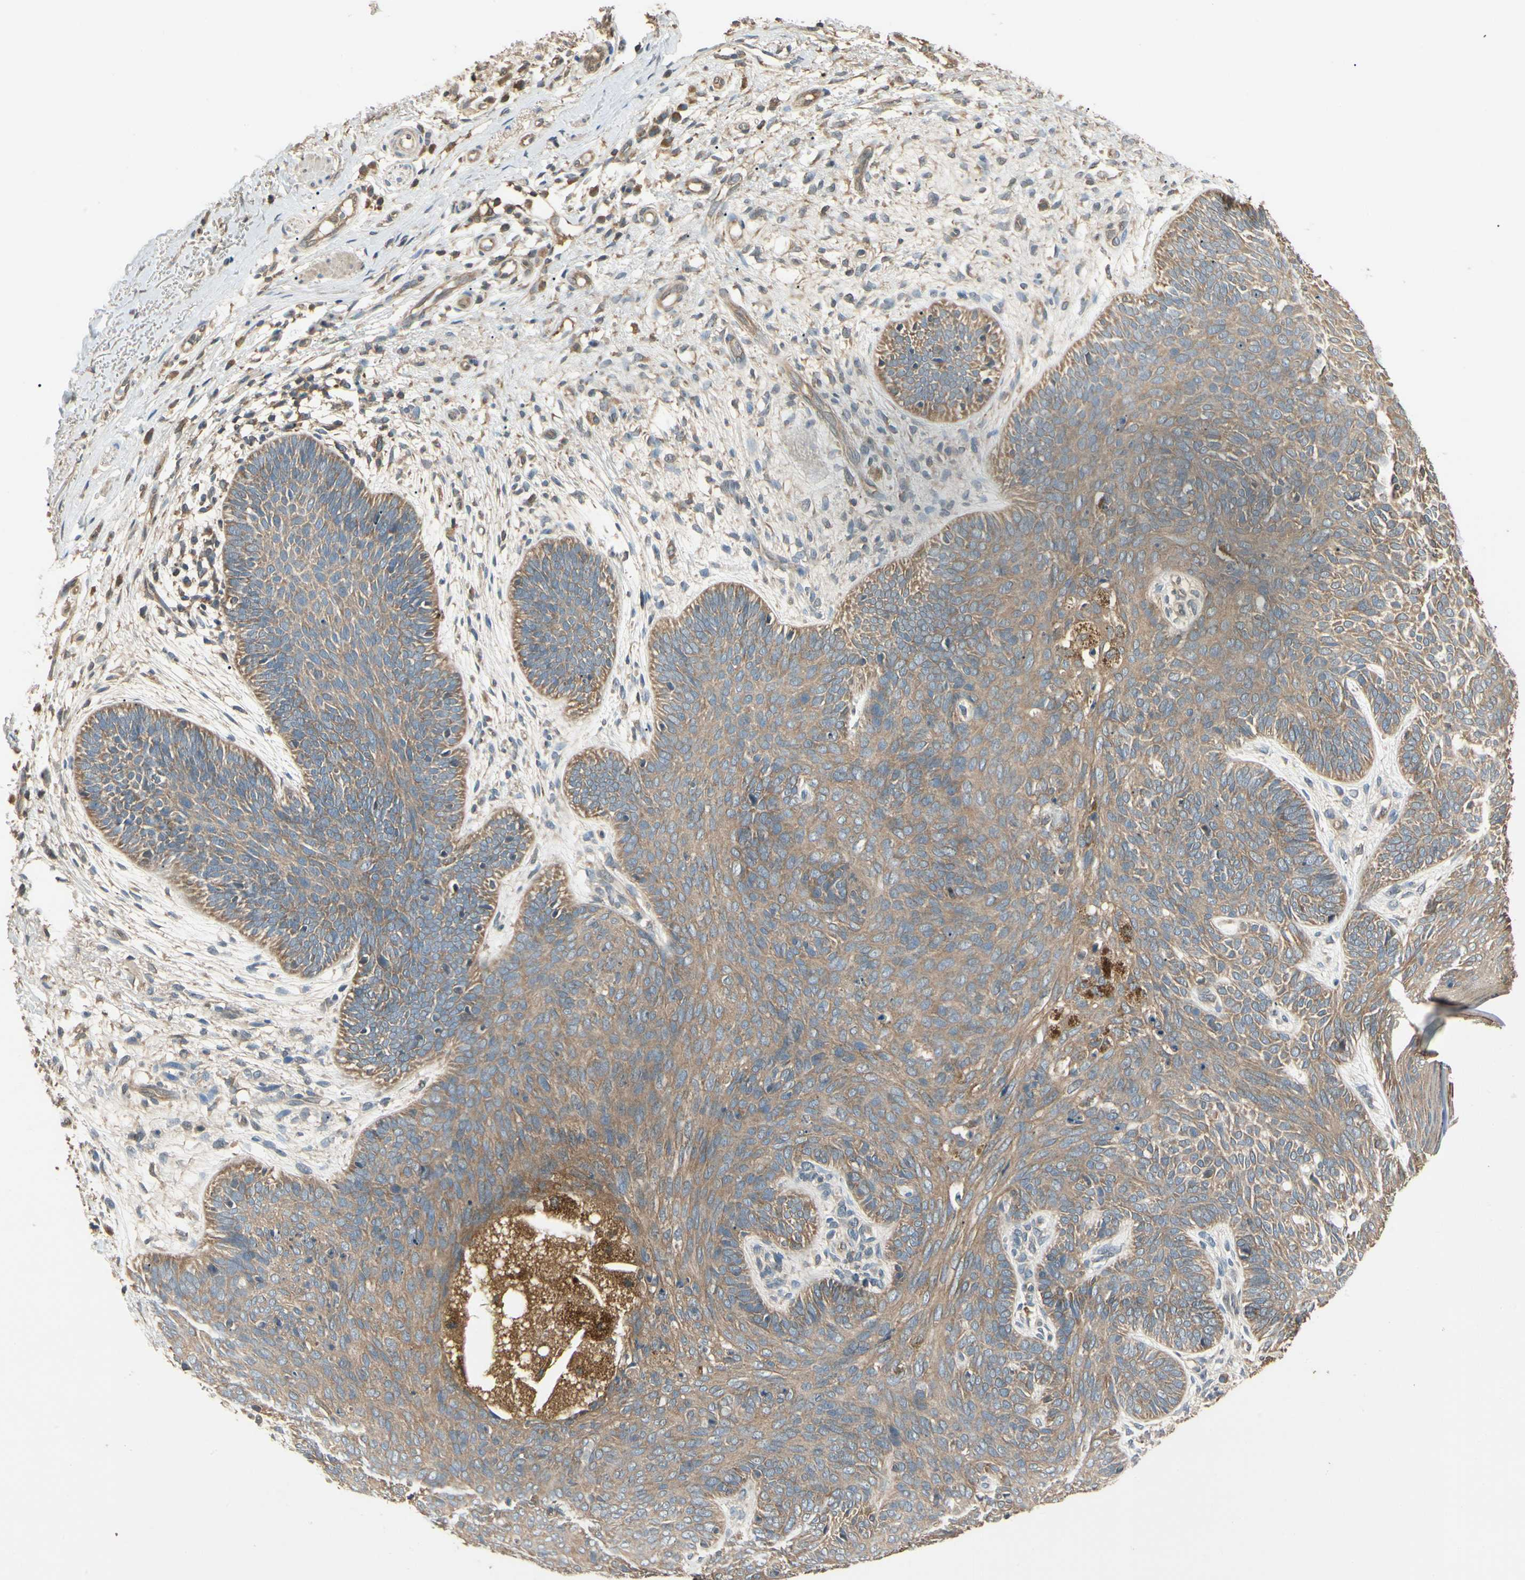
{"staining": {"intensity": "moderate", "quantity": ">75%", "location": "cytoplasmic/membranous"}, "tissue": "skin cancer", "cell_type": "Tumor cells", "image_type": "cancer", "snomed": [{"axis": "morphology", "description": "Normal tissue, NOS"}, {"axis": "morphology", "description": "Basal cell carcinoma"}, {"axis": "topography", "description": "Skin"}], "caption": "IHC image of skin basal cell carcinoma stained for a protein (brown), which exhibits medium levels of moderate cytoplasmic/membranous staining in about >75% of tumor cells.", "gene": "CCT7", "patient": {"sex": "male", "age": 52}}